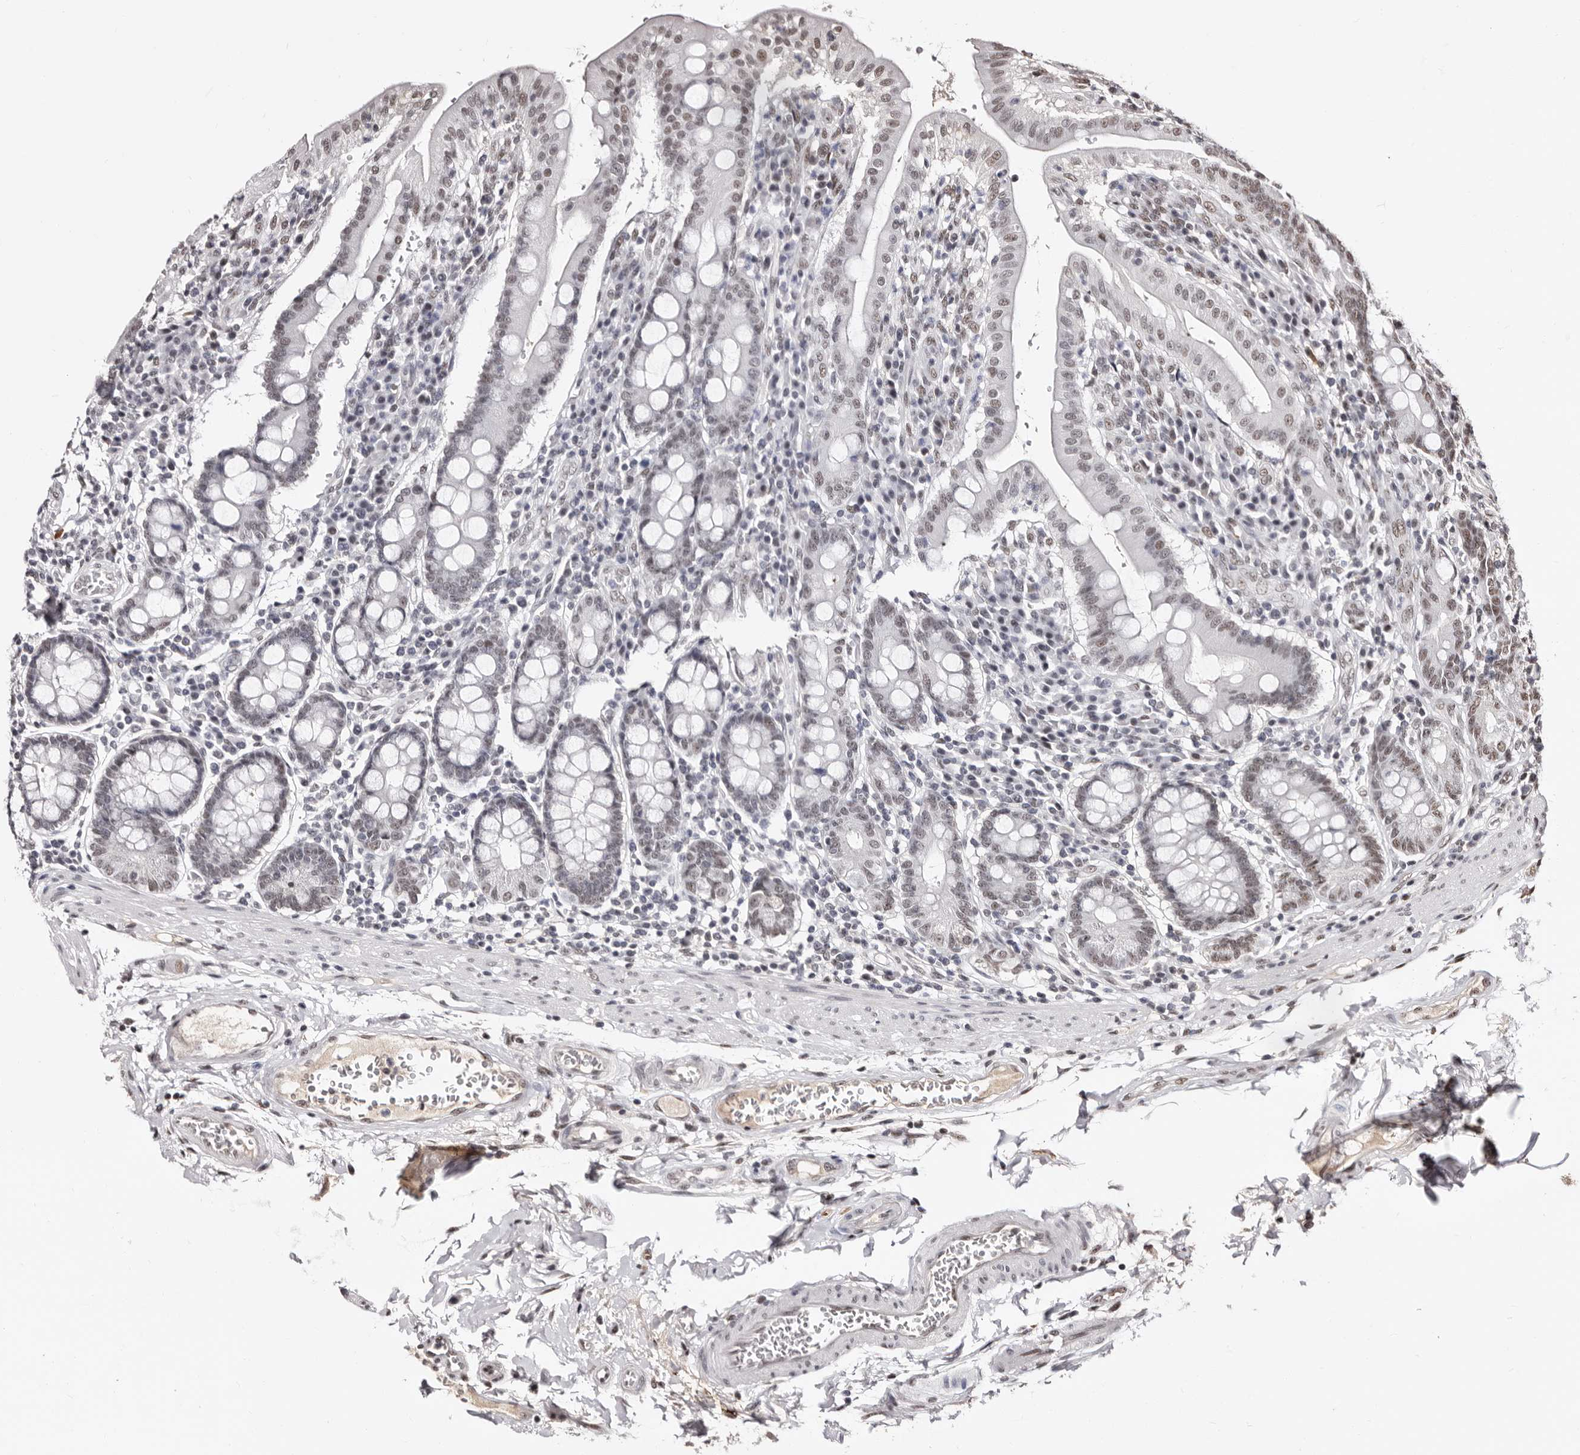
{"staining": {"intensity": "moderate", "quantity": "25%-75%", "location": "nuclear"}, "tissue": "duodenum", "cell_type": "Glandular cells", "image_type": "normal", "snomed": [{"axis": "morphology", "description": "Normal tissue, NOS"}, {"axis": "morphology", "description": "Adenocarcinoma, NOS"}, {"axis": "topography", "description": "Pancreas"}, {"axis": "topography", "description": "Duodenum"}], "caption": "Duodenum stained with a brown dye shows moderate nuclear positive positivity in about 25%-75% of glandular cells.", "gene": "ANAPC11", "patient": {"sex": "male", "age": 50}}